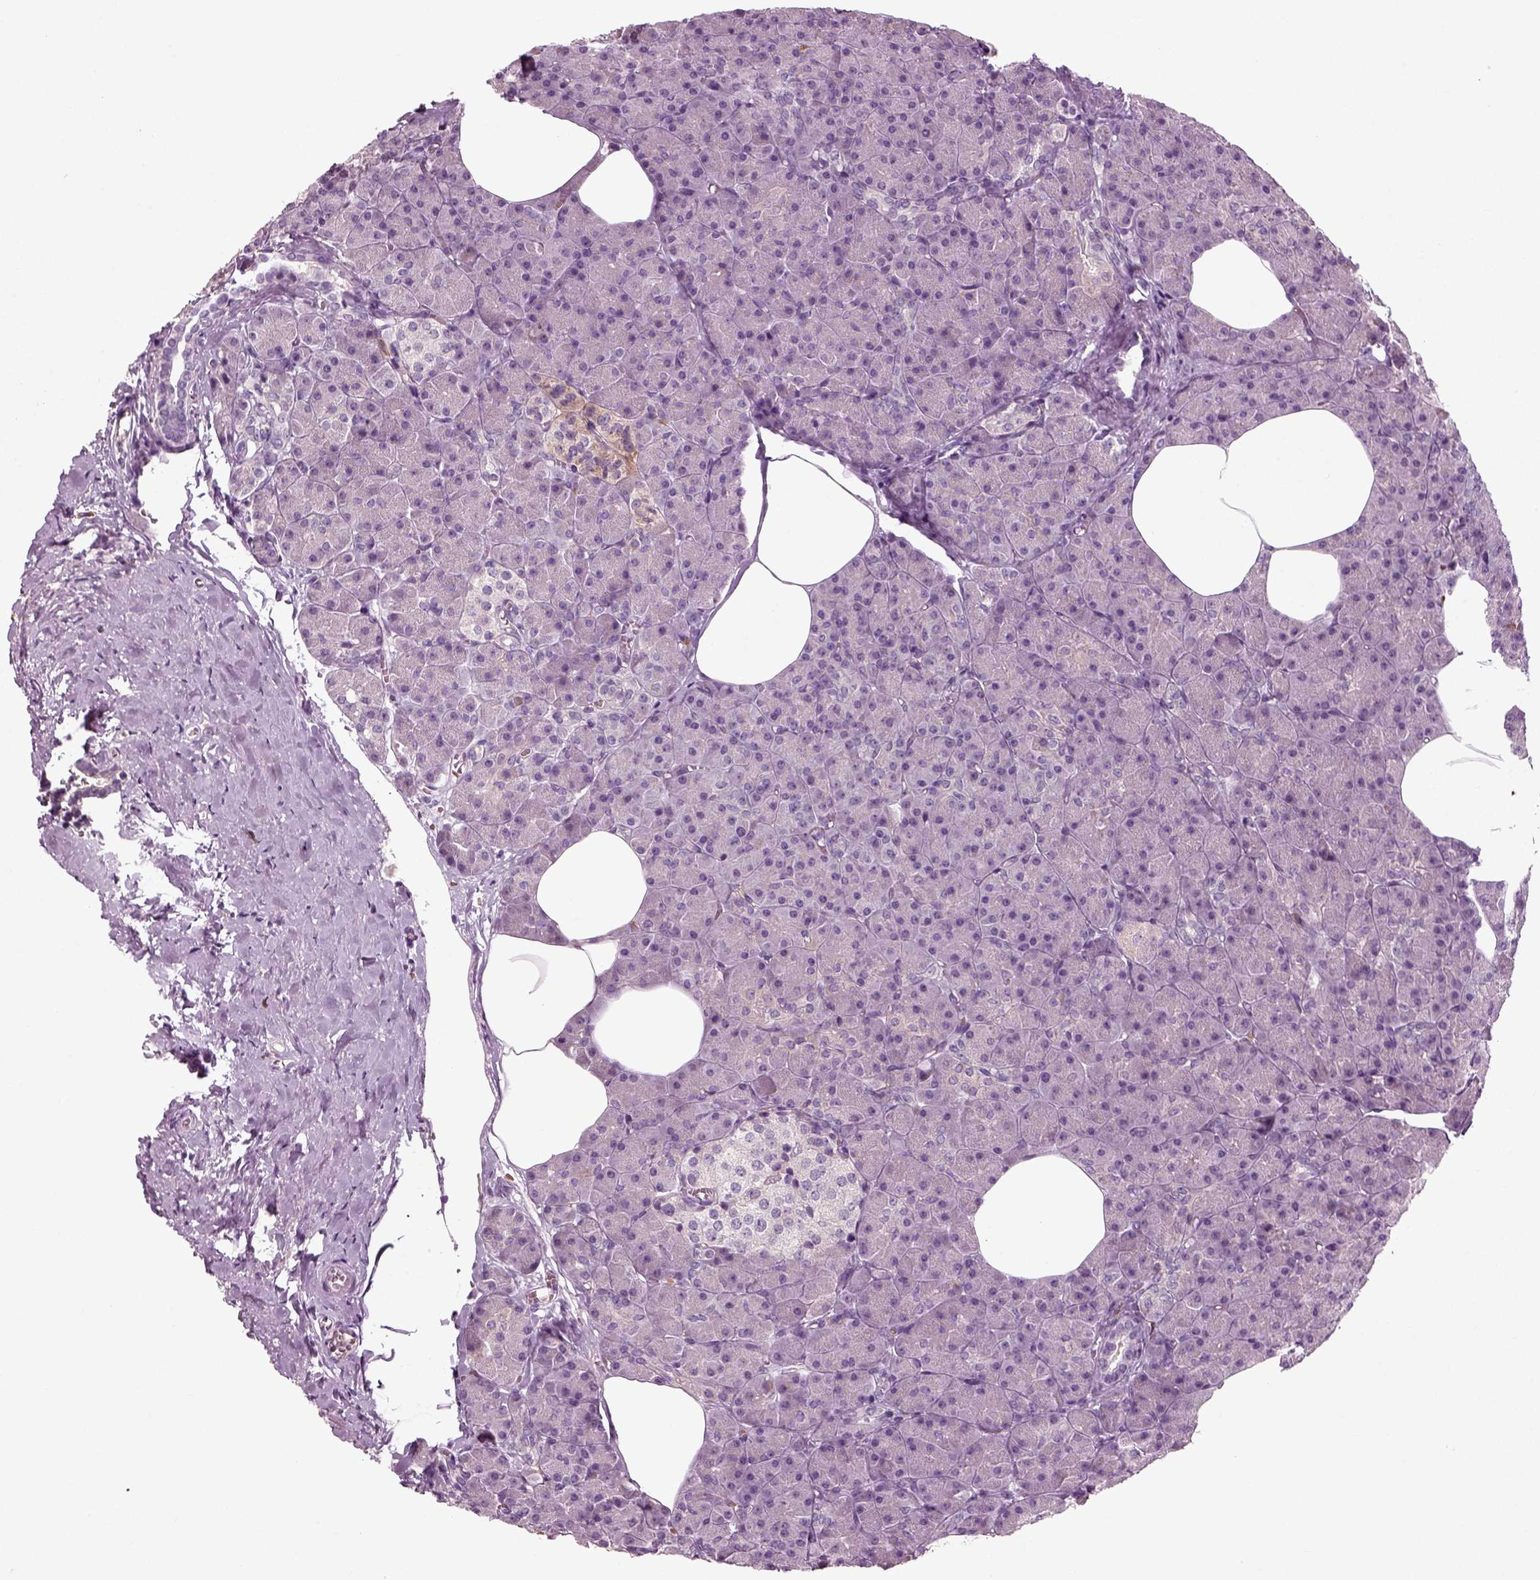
{"staining": {"intensity": "moderate", "quantity": "<25%", "location": "cytoplasmic/membranous"}, "tissue": "pancreas", "cell_type": "Exocrine glandular cells", "image_type": "normal", "snomed": [{"axis": "morphology", "description": "Normal tissue, NOS"}, {"axis": "topography", "description": "Pancreas"}], "caption": "This is an image of immunohistochemistry staining of benign pancreas, which shows moderate expression in the cytoplasmic/membranous of exocrine glandular cells.", "gene": "RND2", "patient": {"sex": "female", "age": 45}}